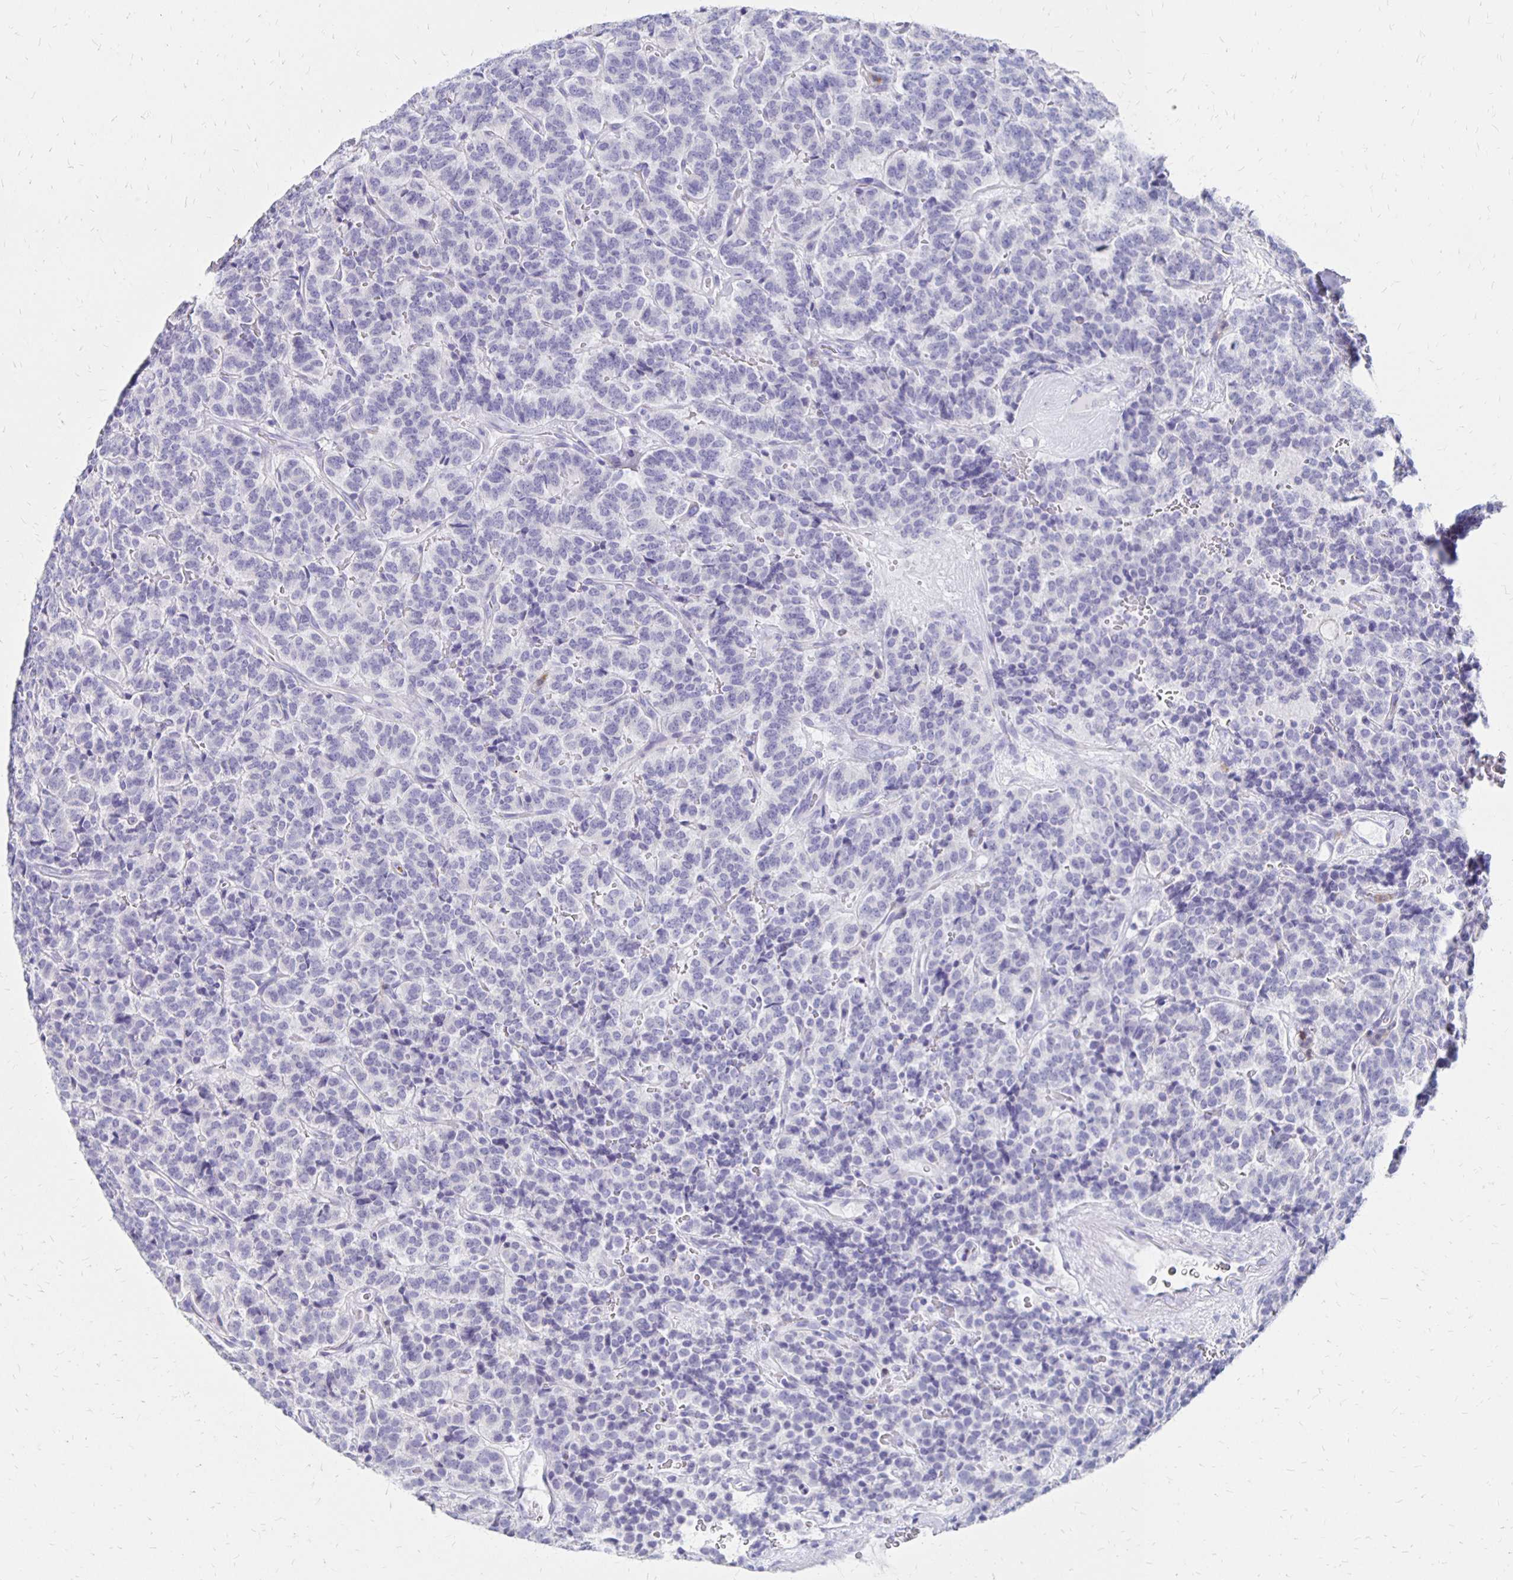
{"staining": {"intensity": "negative", "quantity": "none", "location": "none"}, "tissue": "carcinoid", "cell_type": "Tumor cells", "image_type": "cancer", "snomed": [{"axis": "morphology", "description": "Carcinoid, malignant, NOS"}, {"axis": "topography", "description": "Pancreas"}], "caption": "IHC photomicrograph of neoplastic tissue: carcinoid stained with DAB (3,3'-diaminobenzidine) shows no significant protein expression in tumor cells. The staining was performed using DAB to visualize the protein expression in brown, while the nuclei were stained in blue with hematoxylin (Magnification: 20x).", "gene": "SYT2", "patient": {"sex": "male", "age": 36}}